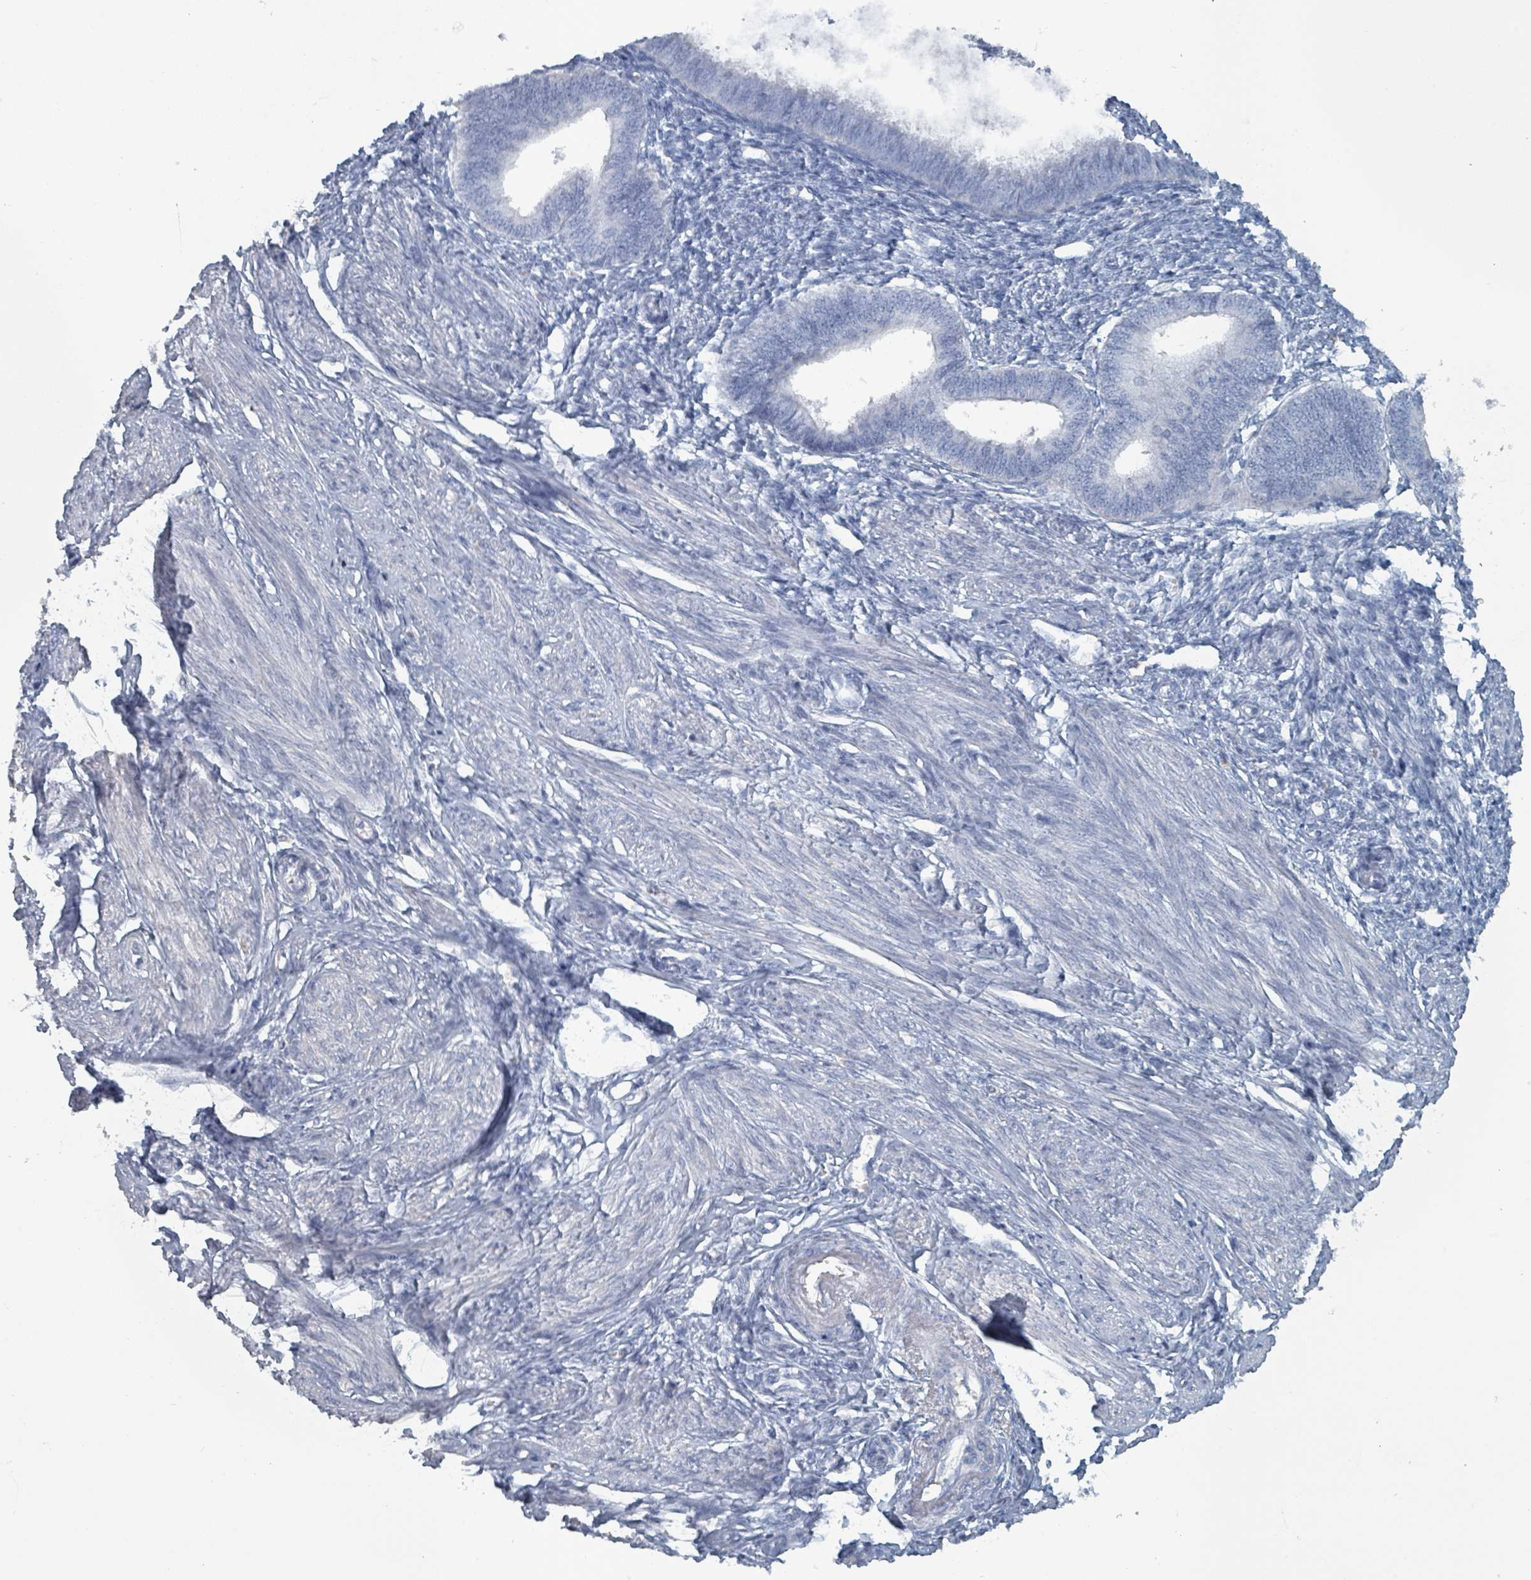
{"staining": {"intensity": "negative", "quantity": "none", "location": "none"}, "tissue": "endometrium", "cell_type": "Cells in endometrial stroma", "image_type": "normal", "snomed": [{"axis": "morphology", "description": "Normal tissue, NOS"}, {"axis": "topography", "description": "Endometrium"}], "caption": "Immunohistochemistry micrograph of normal endometrium stained for a protein (brown), which shows no staining in cells in endometrial stroma.", "gene": "HEATR5A", "patient": {"sex": "female", "age": 46}}